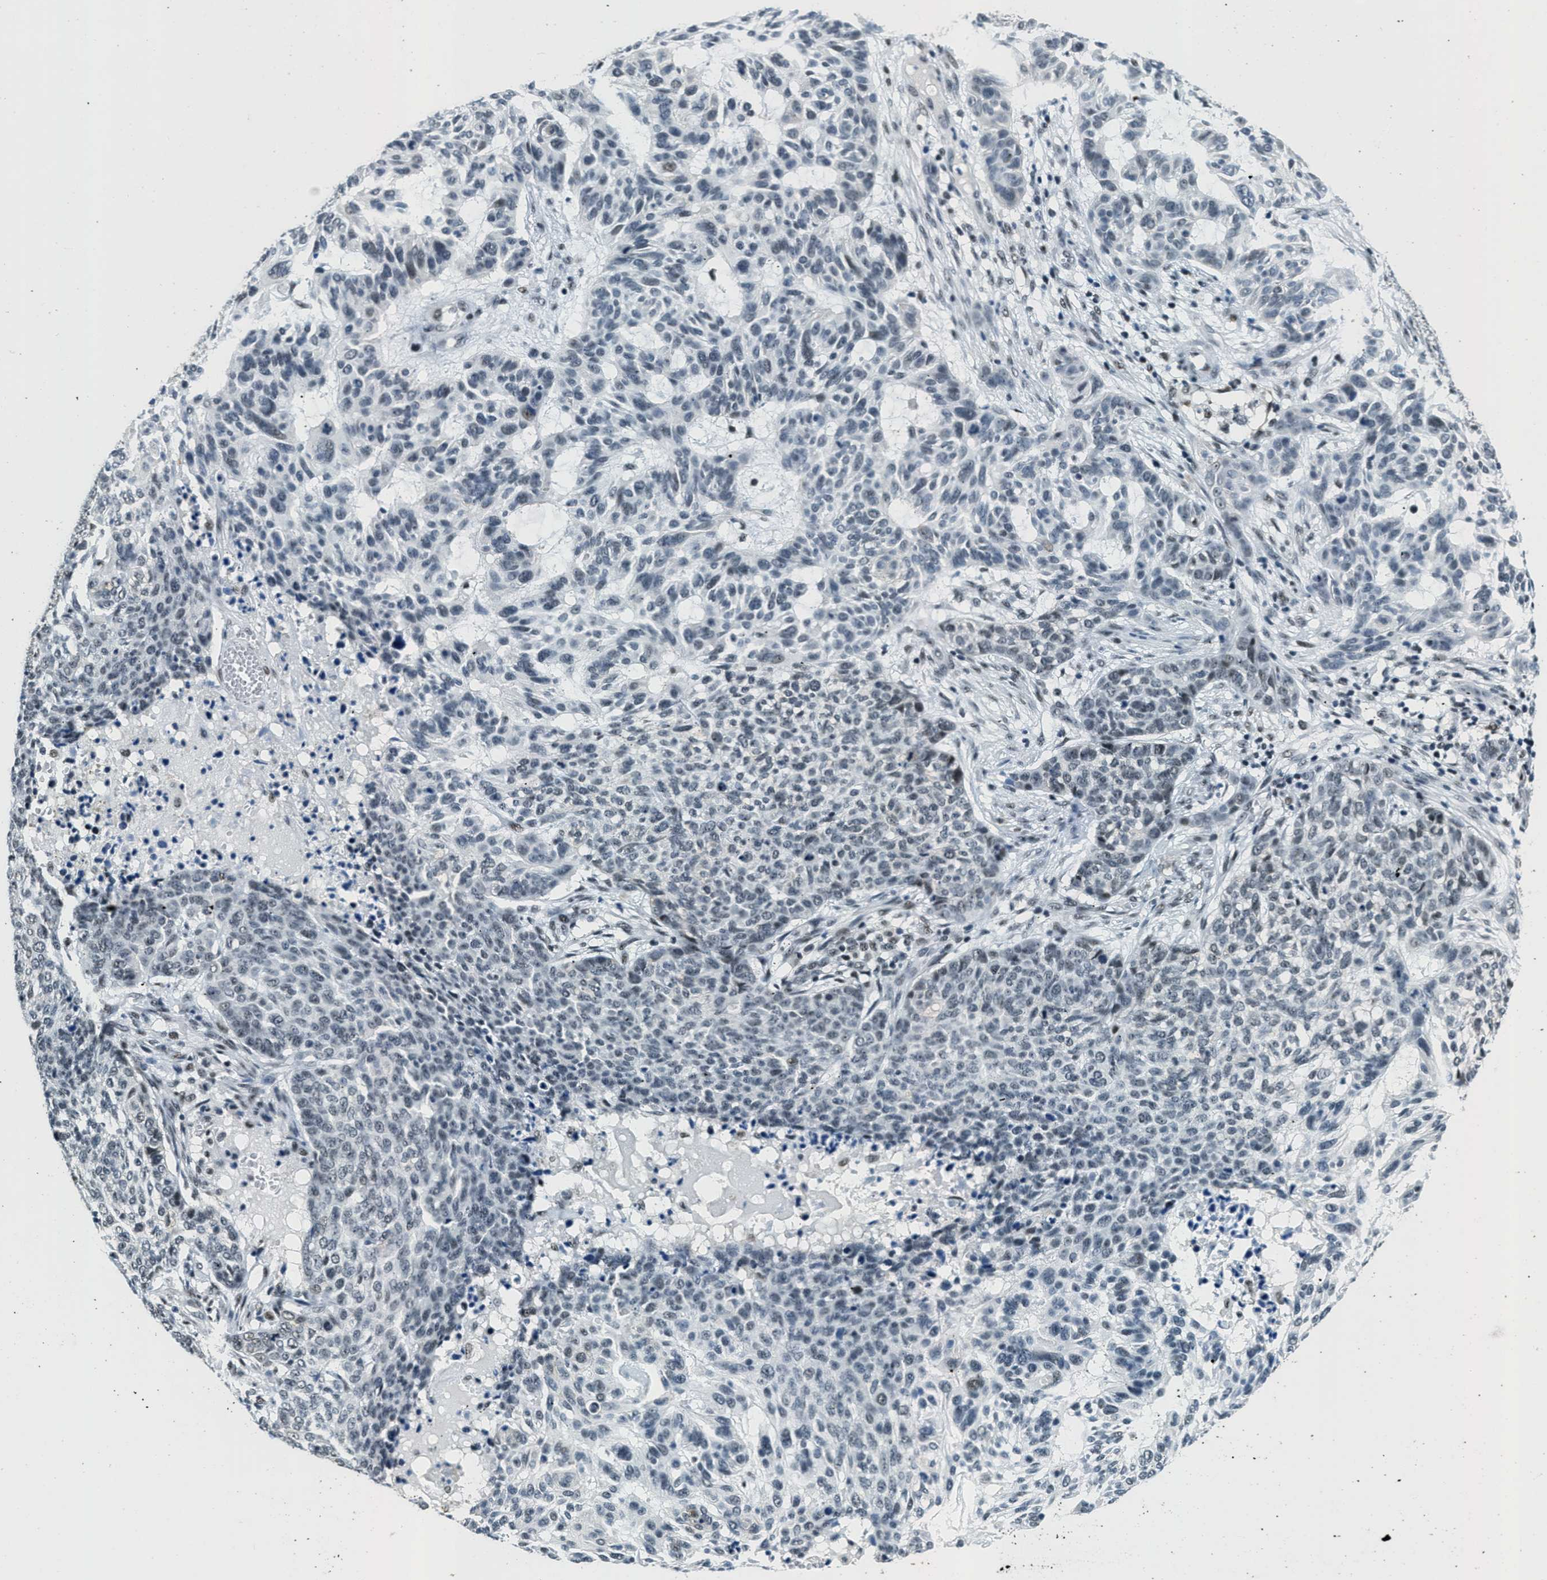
{"staining": {"intensity": "weak", "quantity": "<25%", "location": "nuclear"}, "tissue": "skin cancer", "cell_type": "Tumor cells", "image_type": "cancer", "snomed": [{"axis": "morphology", "description": "Basal cell carcinoma"}, {"axis": "topography", "description": "Skin"}], "caption": "IHC micrograph of neoplastic tissue: skin cancer stained with DAB shows no significant protein positivity in tumor cells.", "gene": "SSB", "patient": {"sex": "male", "age": 85}}